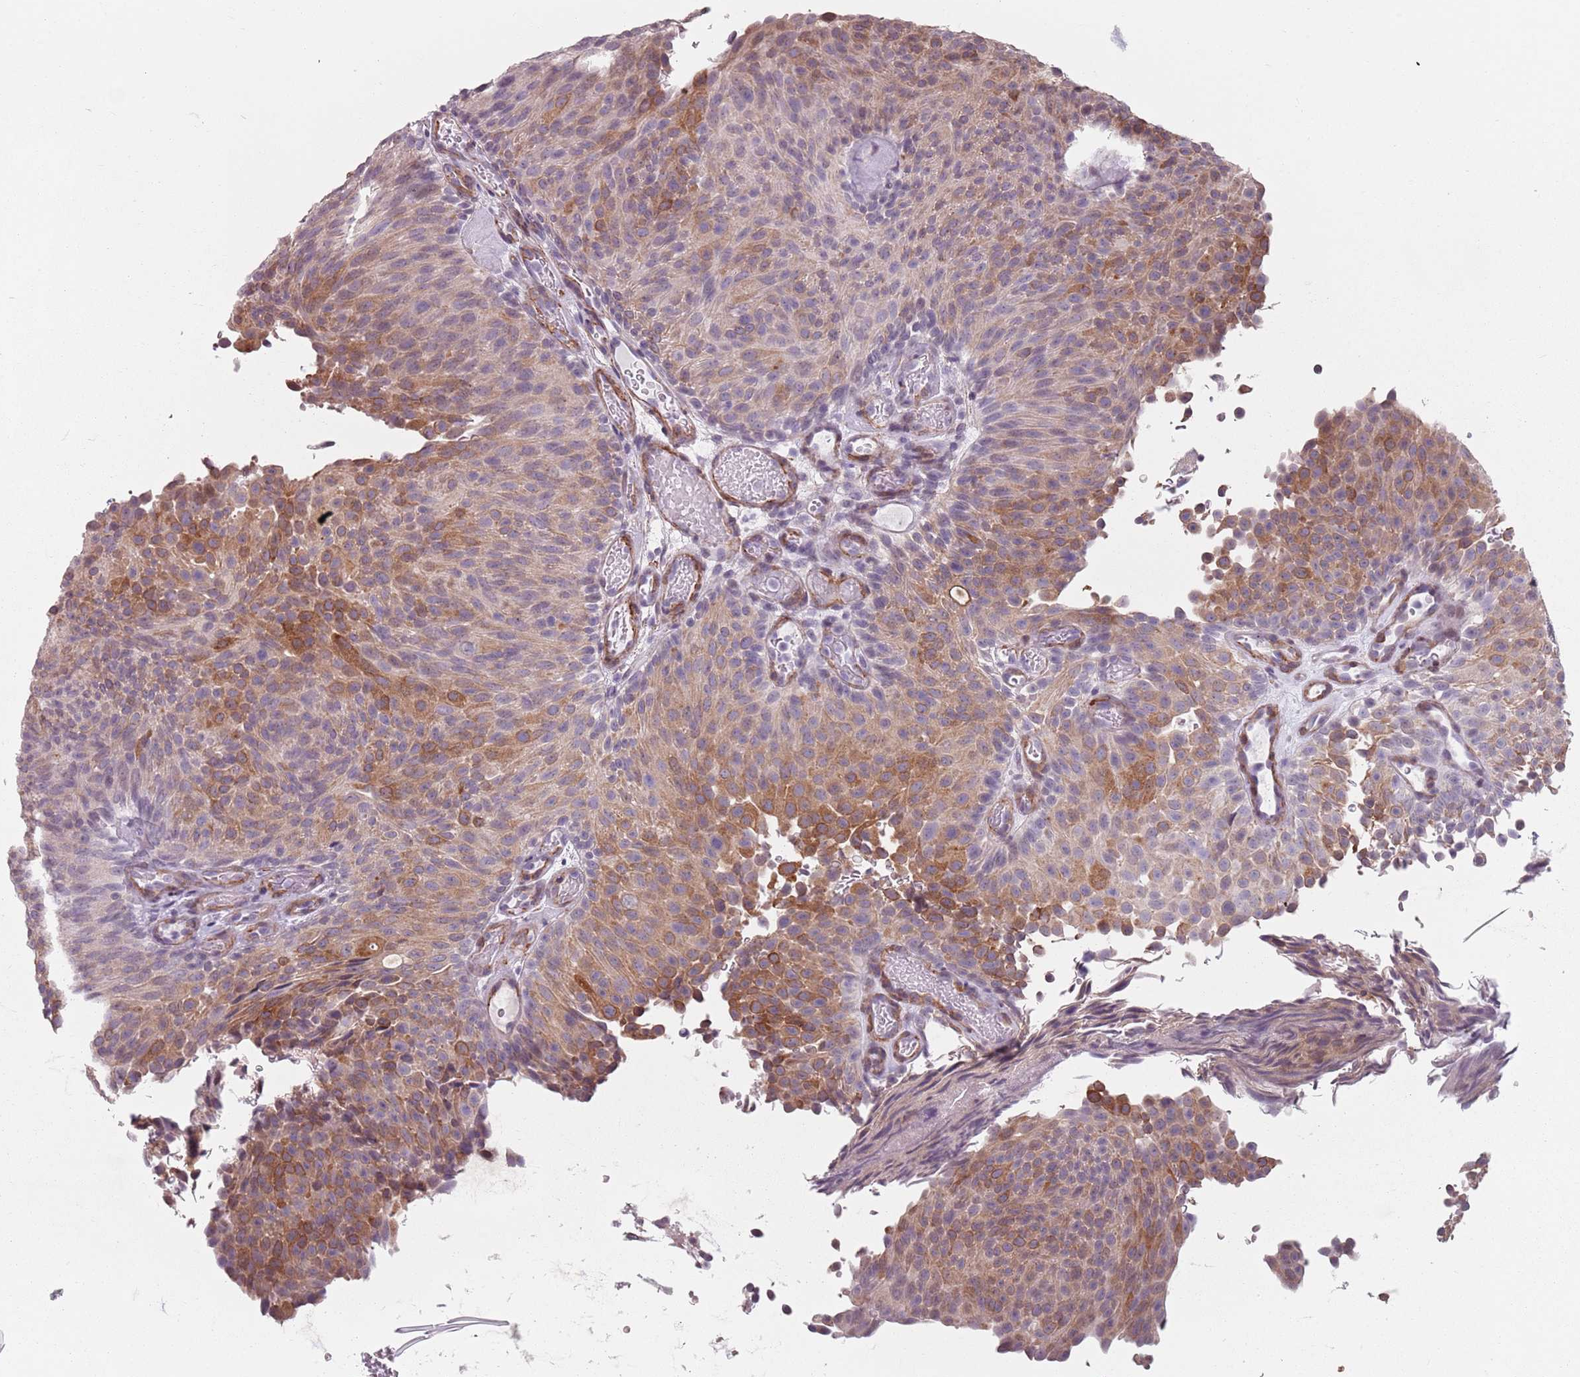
{"staining": {"intensity": "moderate", "quantity": ">75%", "location": "cytoplasmic/membranous"}, "tissue": "urothelial cancer", "cell_type": "Tumor cells", "image_type": "cancer", "snomed": [{"axis": "morphology", "description": "Urothelial carcinoma, Low grade"}, {"axis": "topography", "description": "Urinary bladder"}], "caption": "An IHC micrograph of neoplastic tissue is shown. Protein staining in brown labels moderate cytoplasmic/membranous positivity in urothelial cancer within tumor cells. (Brightfield microscopy of DAB IHC at high magnification).", "gene": "TMC4", "patient": {"sex": "male", "age": 78}}